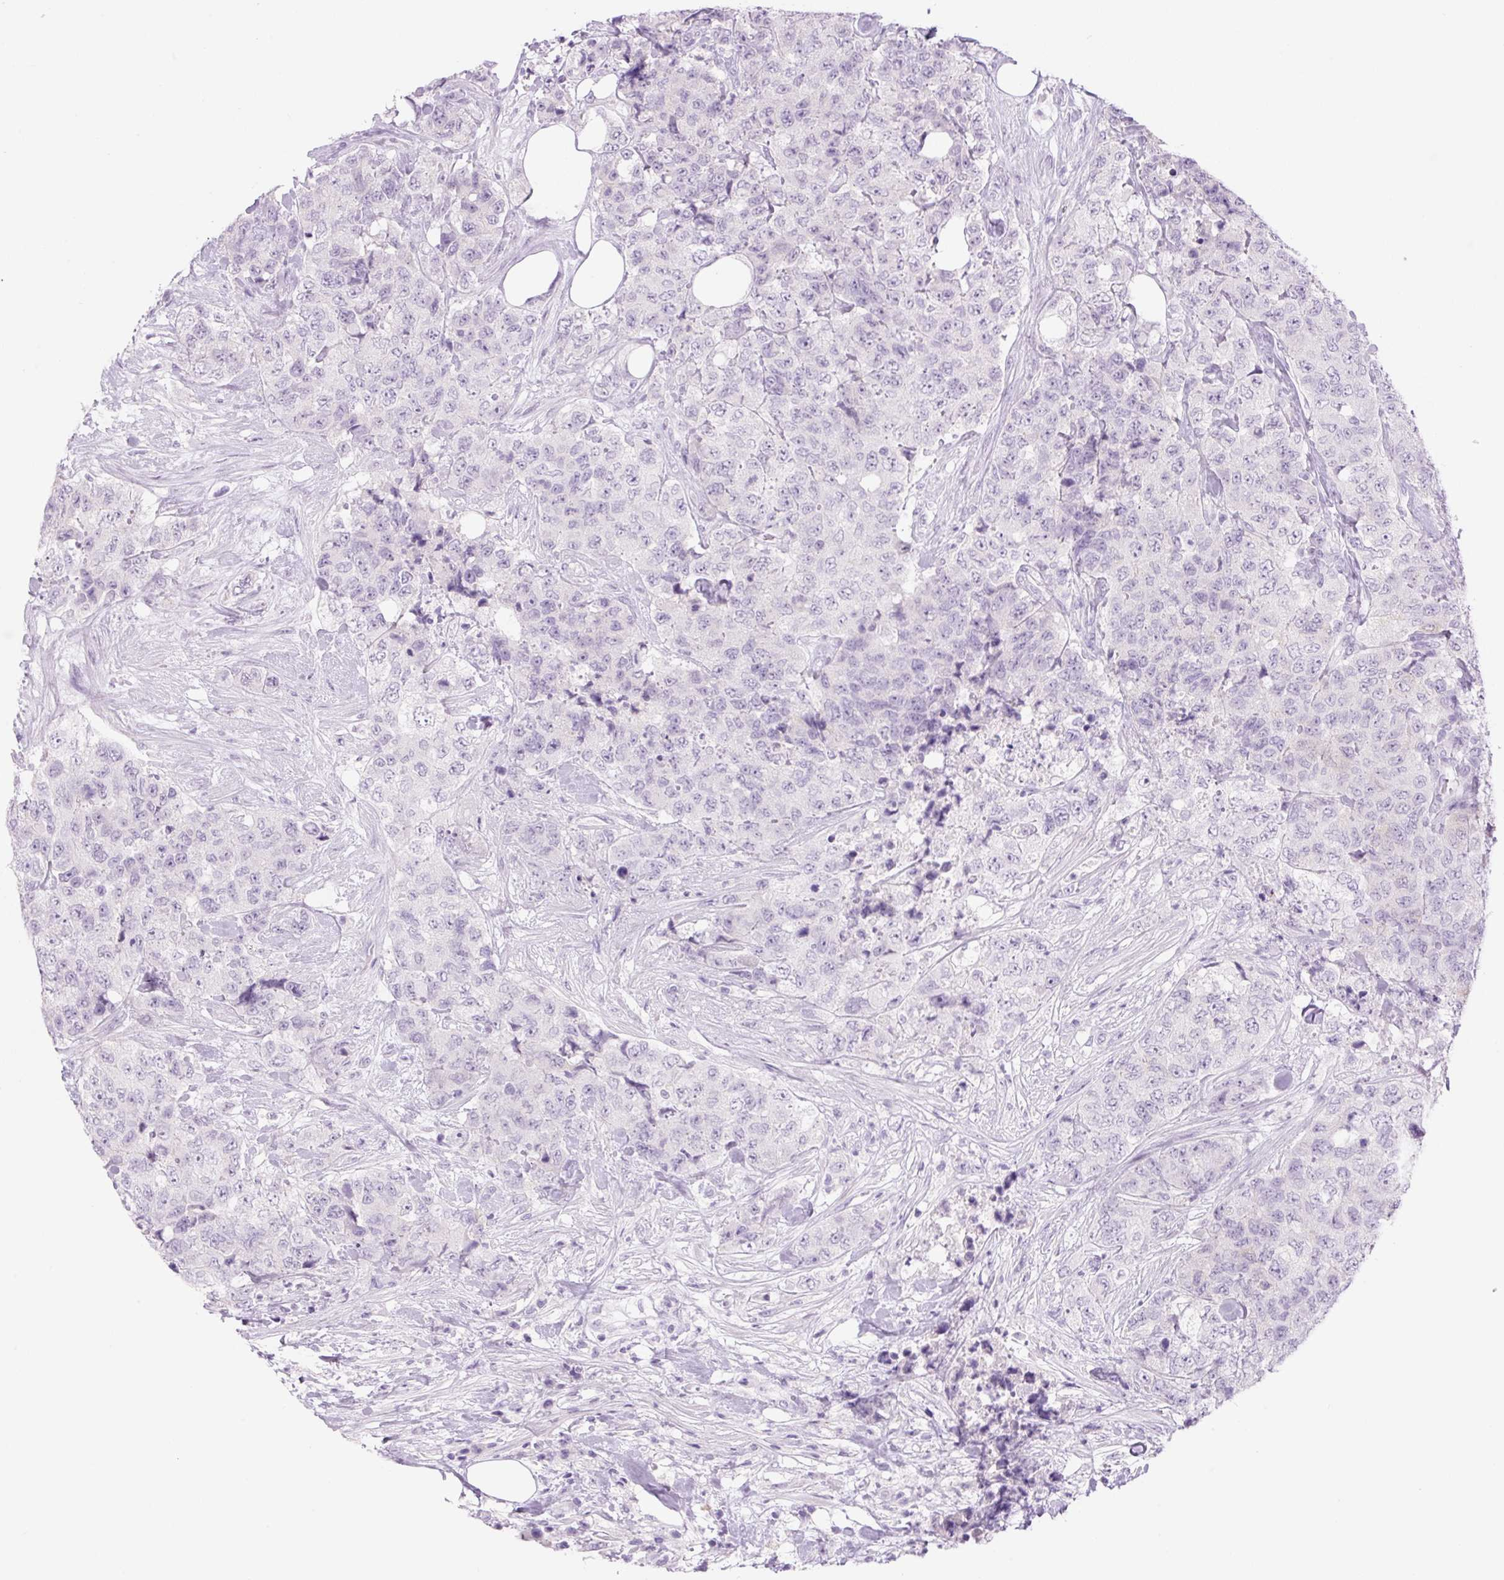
{"staining": {"intensity": "negative", "quantity": "none", "location": "none"}, "tissue": "urothelial cancer", "cell_type": "Tumor cells", "image_type": "cancer", "snomed": [{"axis": "morphology", "description": "Urothelial carcinoma, High grade"}, {"axis": "topography", "description": "Urinary bladder"}], "caption": "An immunohistochemistry micrograph of urothelial cancer is shown. There is no staining in tumor cells of urothelial cancer. (Stains: DAB (3,3'-diaminobenzidine) IHC with hematoxylin counter stain, Microscopy: brightfield microscopy at high magnification).", "gene": "COL9A2", "patient": {"sex": "female", "age": 78}}